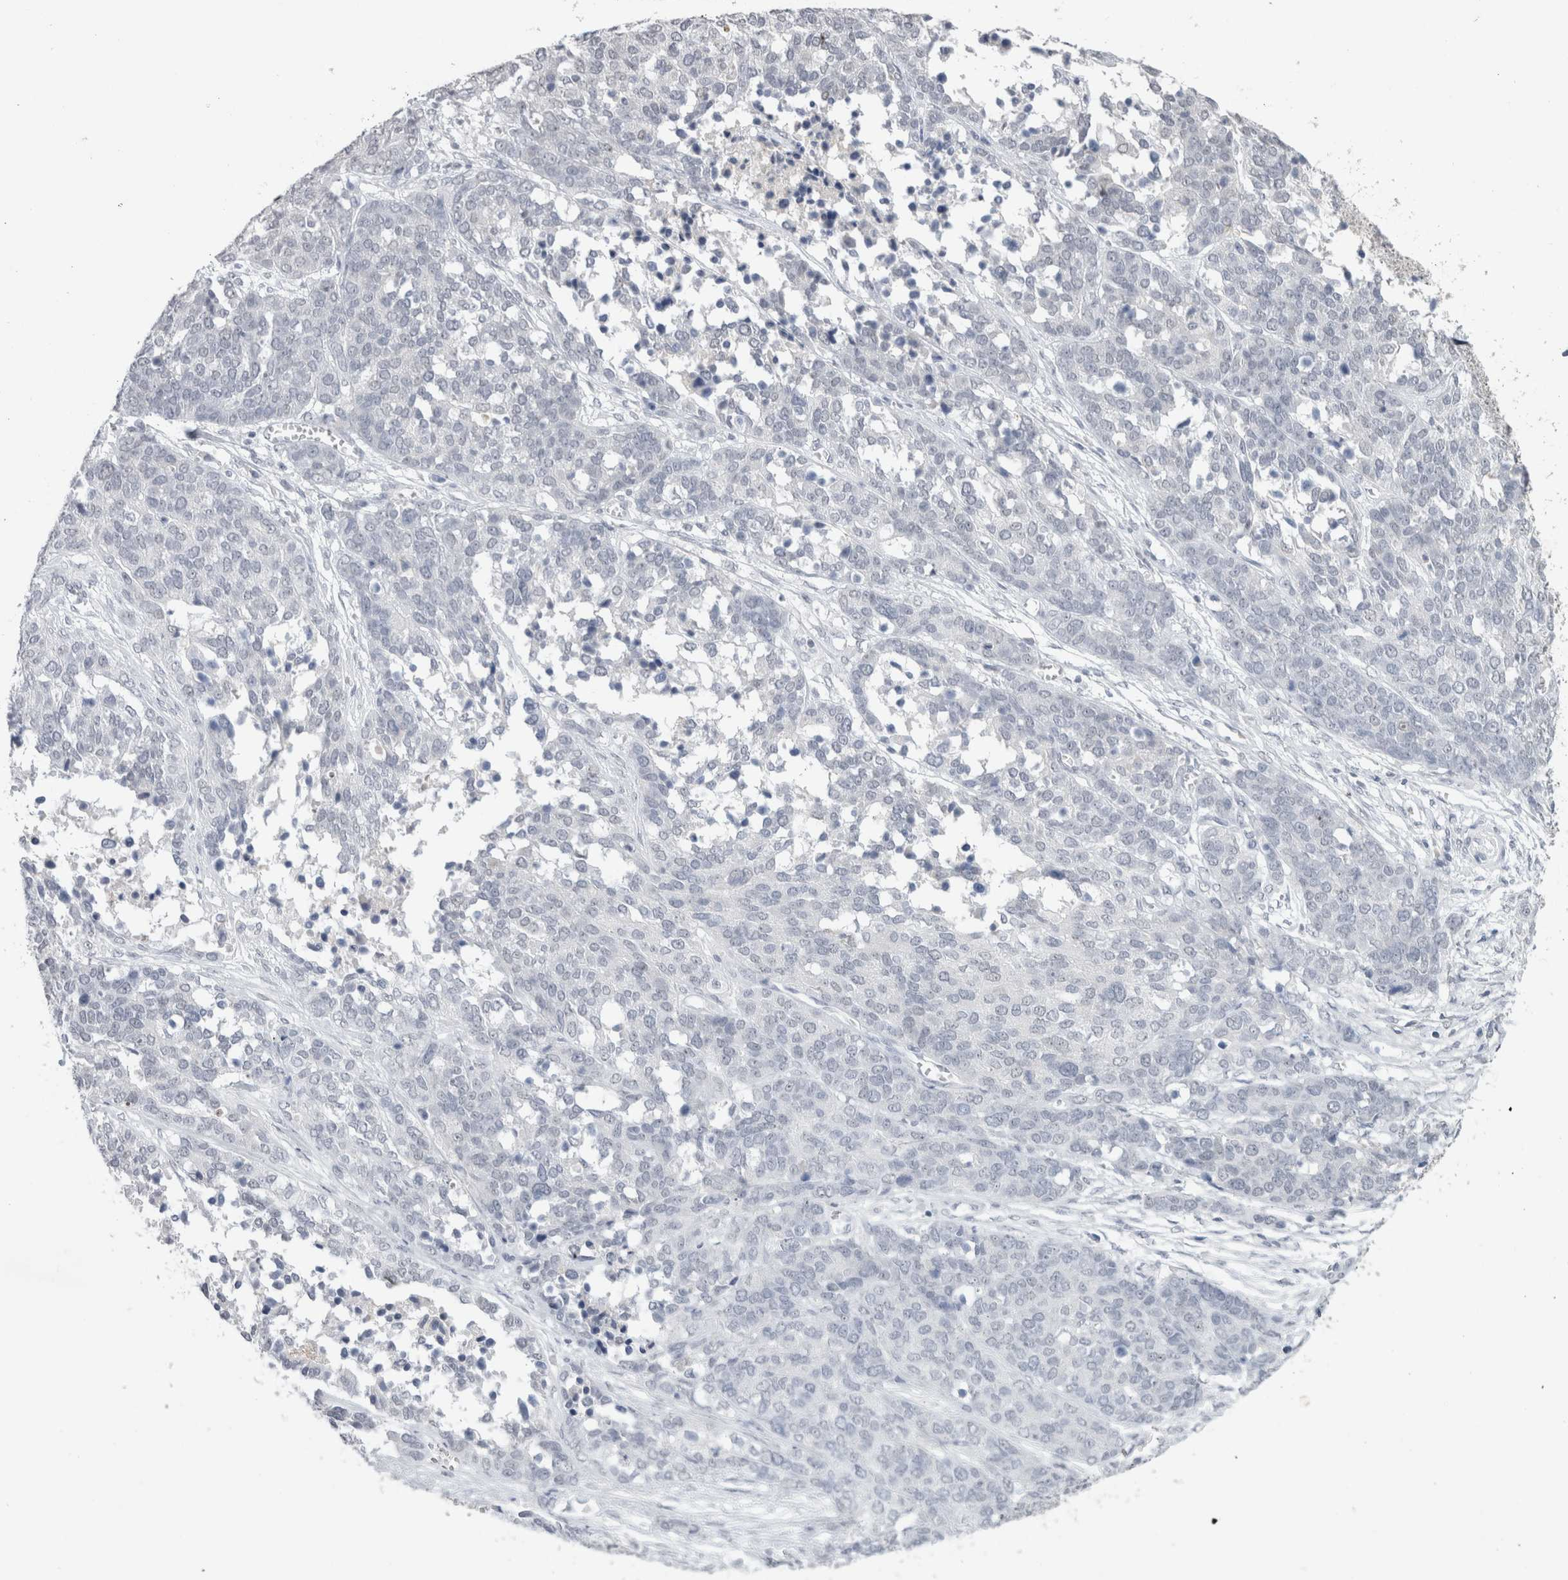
{"staining": {"intensity": "negative", "quantity": "none", "location": "none"}, "tissue": "ovarian cancer", "cell_type": "Tumor cells", "image_type": "cancer", "snomed": [{"axis": "morphology", "description": "Cystadenocarcinoma, serous, NOS"}, {"axis": "topography", "description": "Ovary"}], "caption": "This is a photomicrograph of immunohistochemistry staining of serous cystadenocarcinoma (ovarian), which shows no staining in tumor cells.", "gene": "CADM3", "patient": {"sex": "female", "age": 44}}